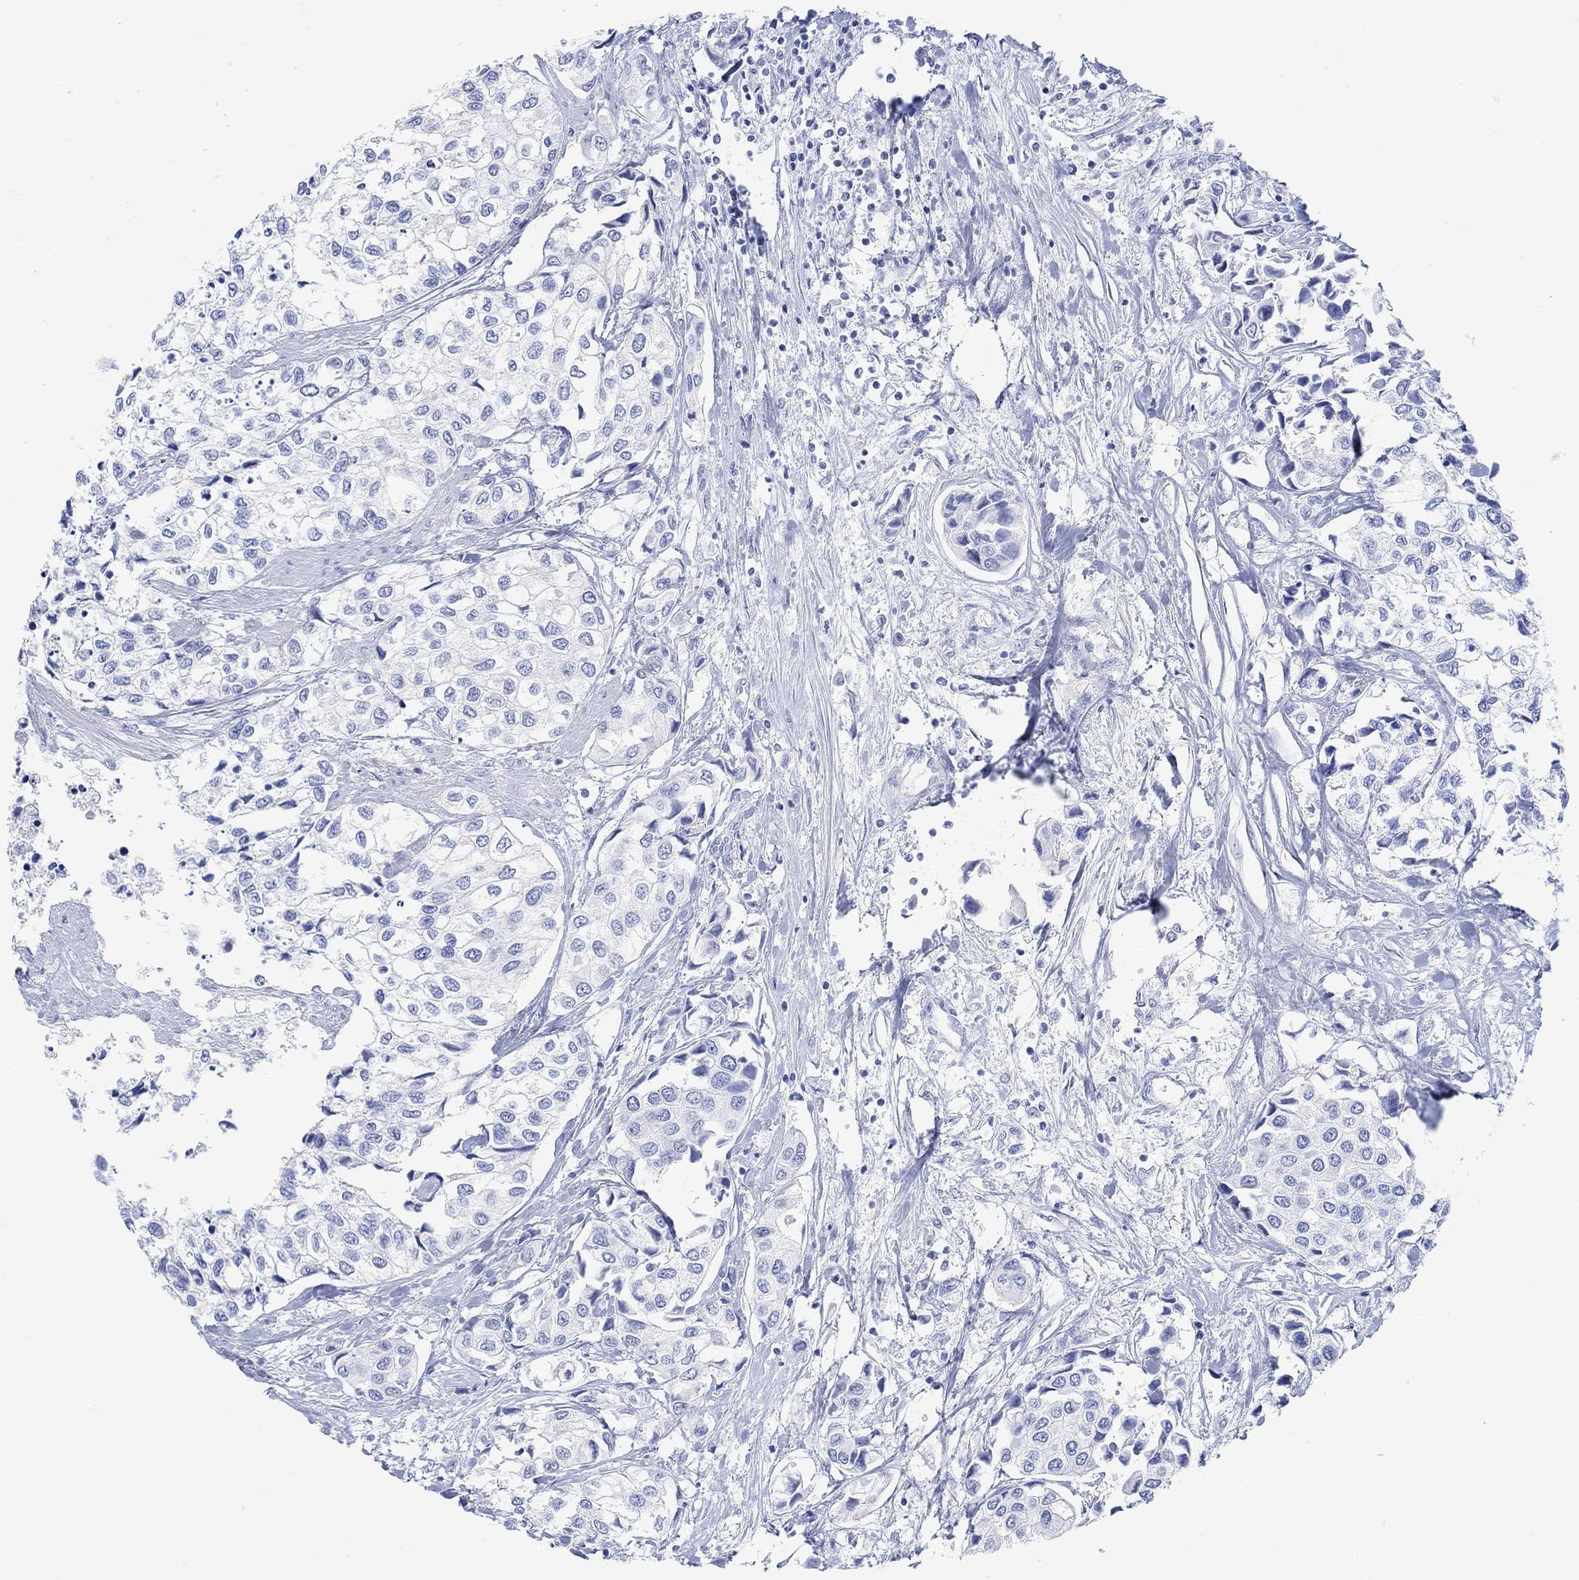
{"staining": {"intensity": "negative", "quantity": "none", "location": "none"}, "tissue": "urothelial cancer", "cell_type": "Tumor cells", "image_type": "cancer", "snomed": [{"axis": "morphology", "description": "Urothelial carcinoma, High grade"}, {"axis": "topography", "description": "Urinary bladder"}], "caption": "DAB (3,3'-diaminobenzidine) immunohistochemical staining of urothelial carcinoma (high-grade) demonstrates no significant expression in tumor cells.", "gene": "CALCA", "patient": {"sex": "male", "age": 73}}